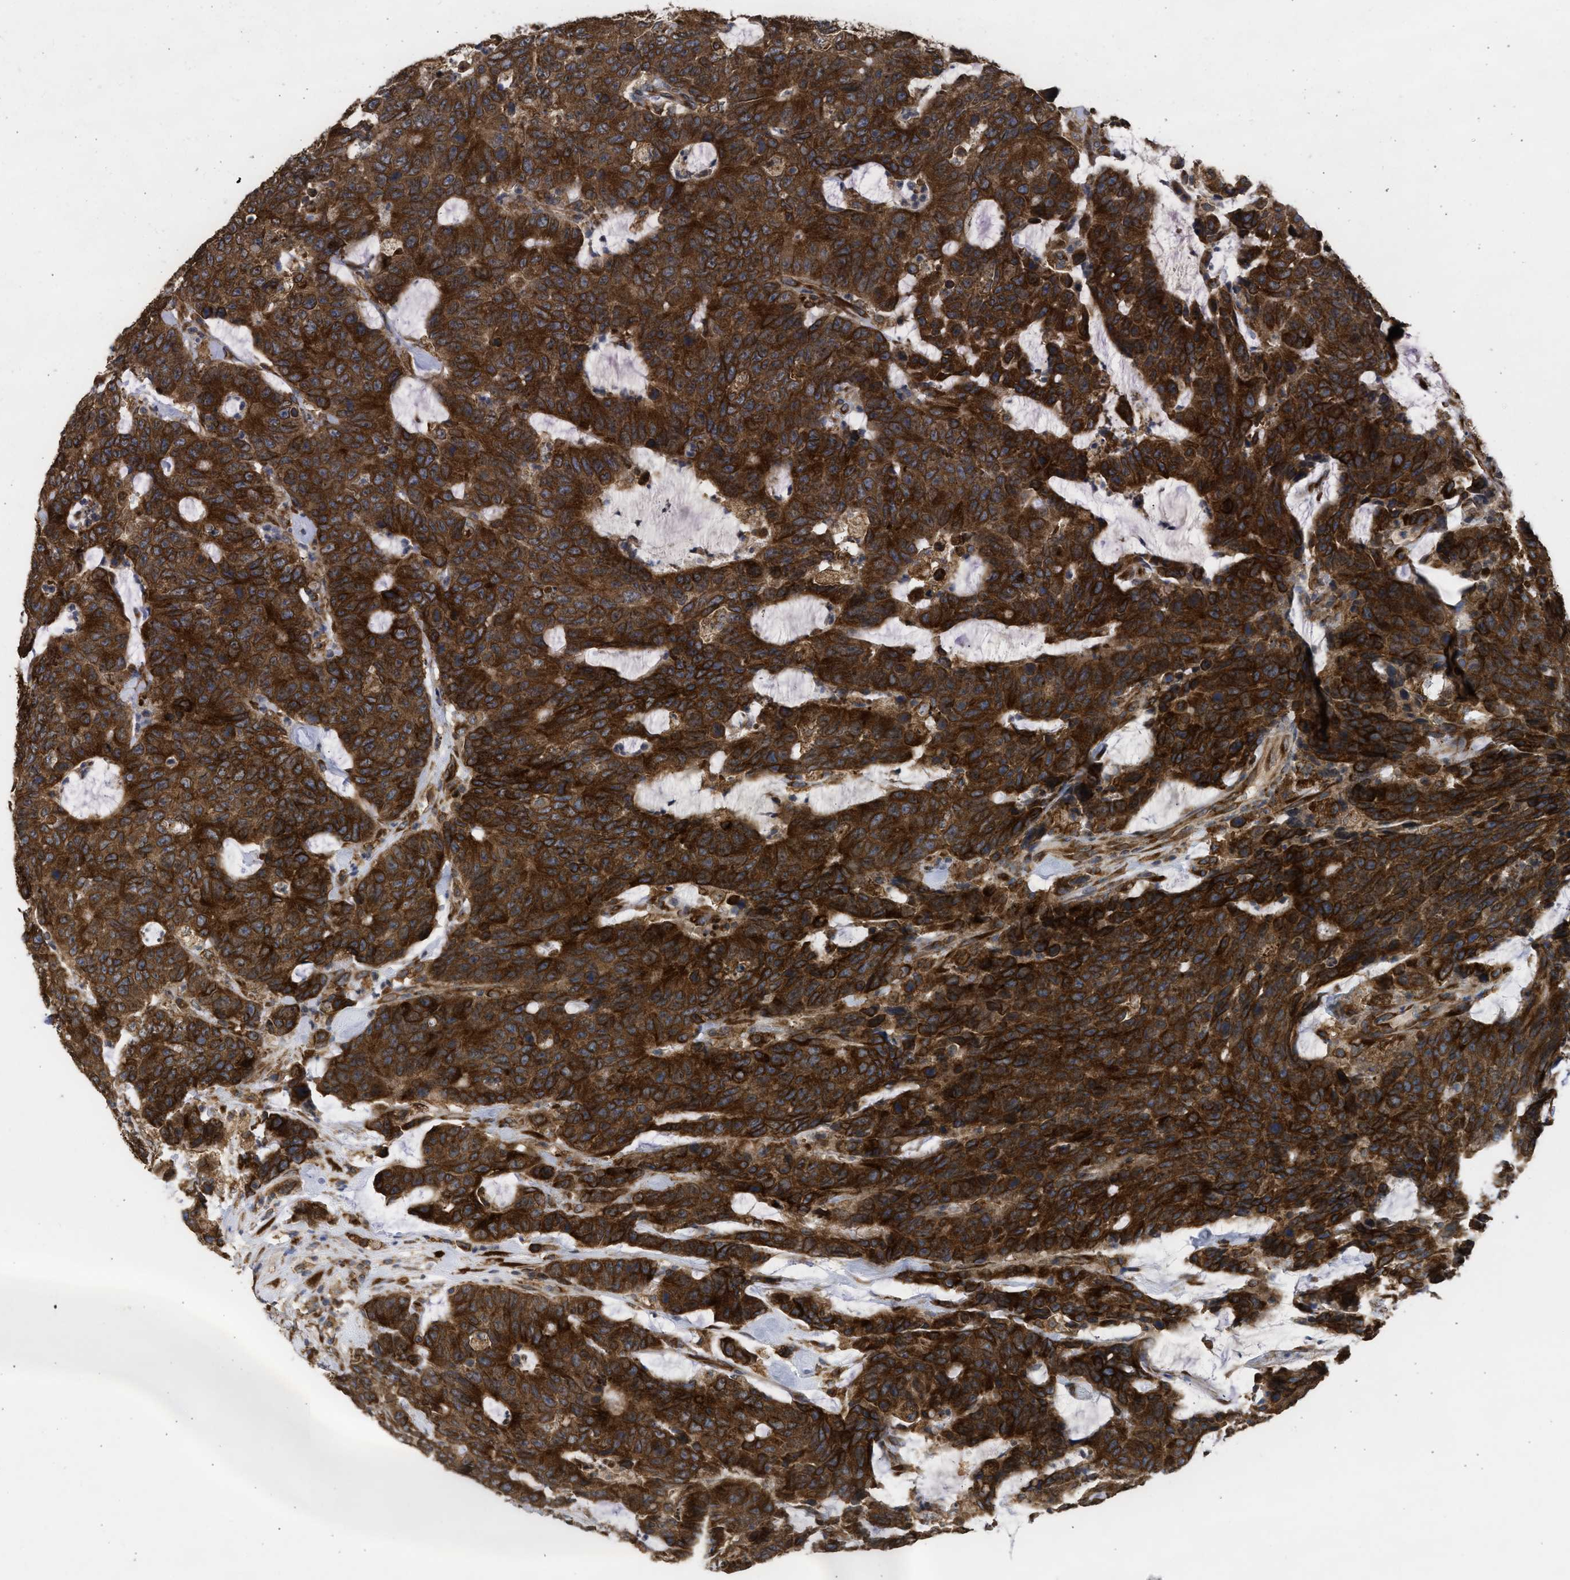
{"staining": {"intensity": "strong", "quantity": ">75%", "location": "cytoplasmic/membranous"}, "tissue": "colorectal cancer", "cell_type": "Tumor cells", "image_type": "cancer", "snomed": [{"axis": "morphology", "description": "Adenocarcinoma, NOS"}, {"axis": "topography", "description": "Colon"}], "caption": "Colorectal cancer (adenocarcinoma) stained for a protein (brown) demonstrates strong cytoplasmic/membranous positive staining in about >75% of tumor cells.", "gene": "DNAJC1", "patient": {"sex": "female", "age": 86}}